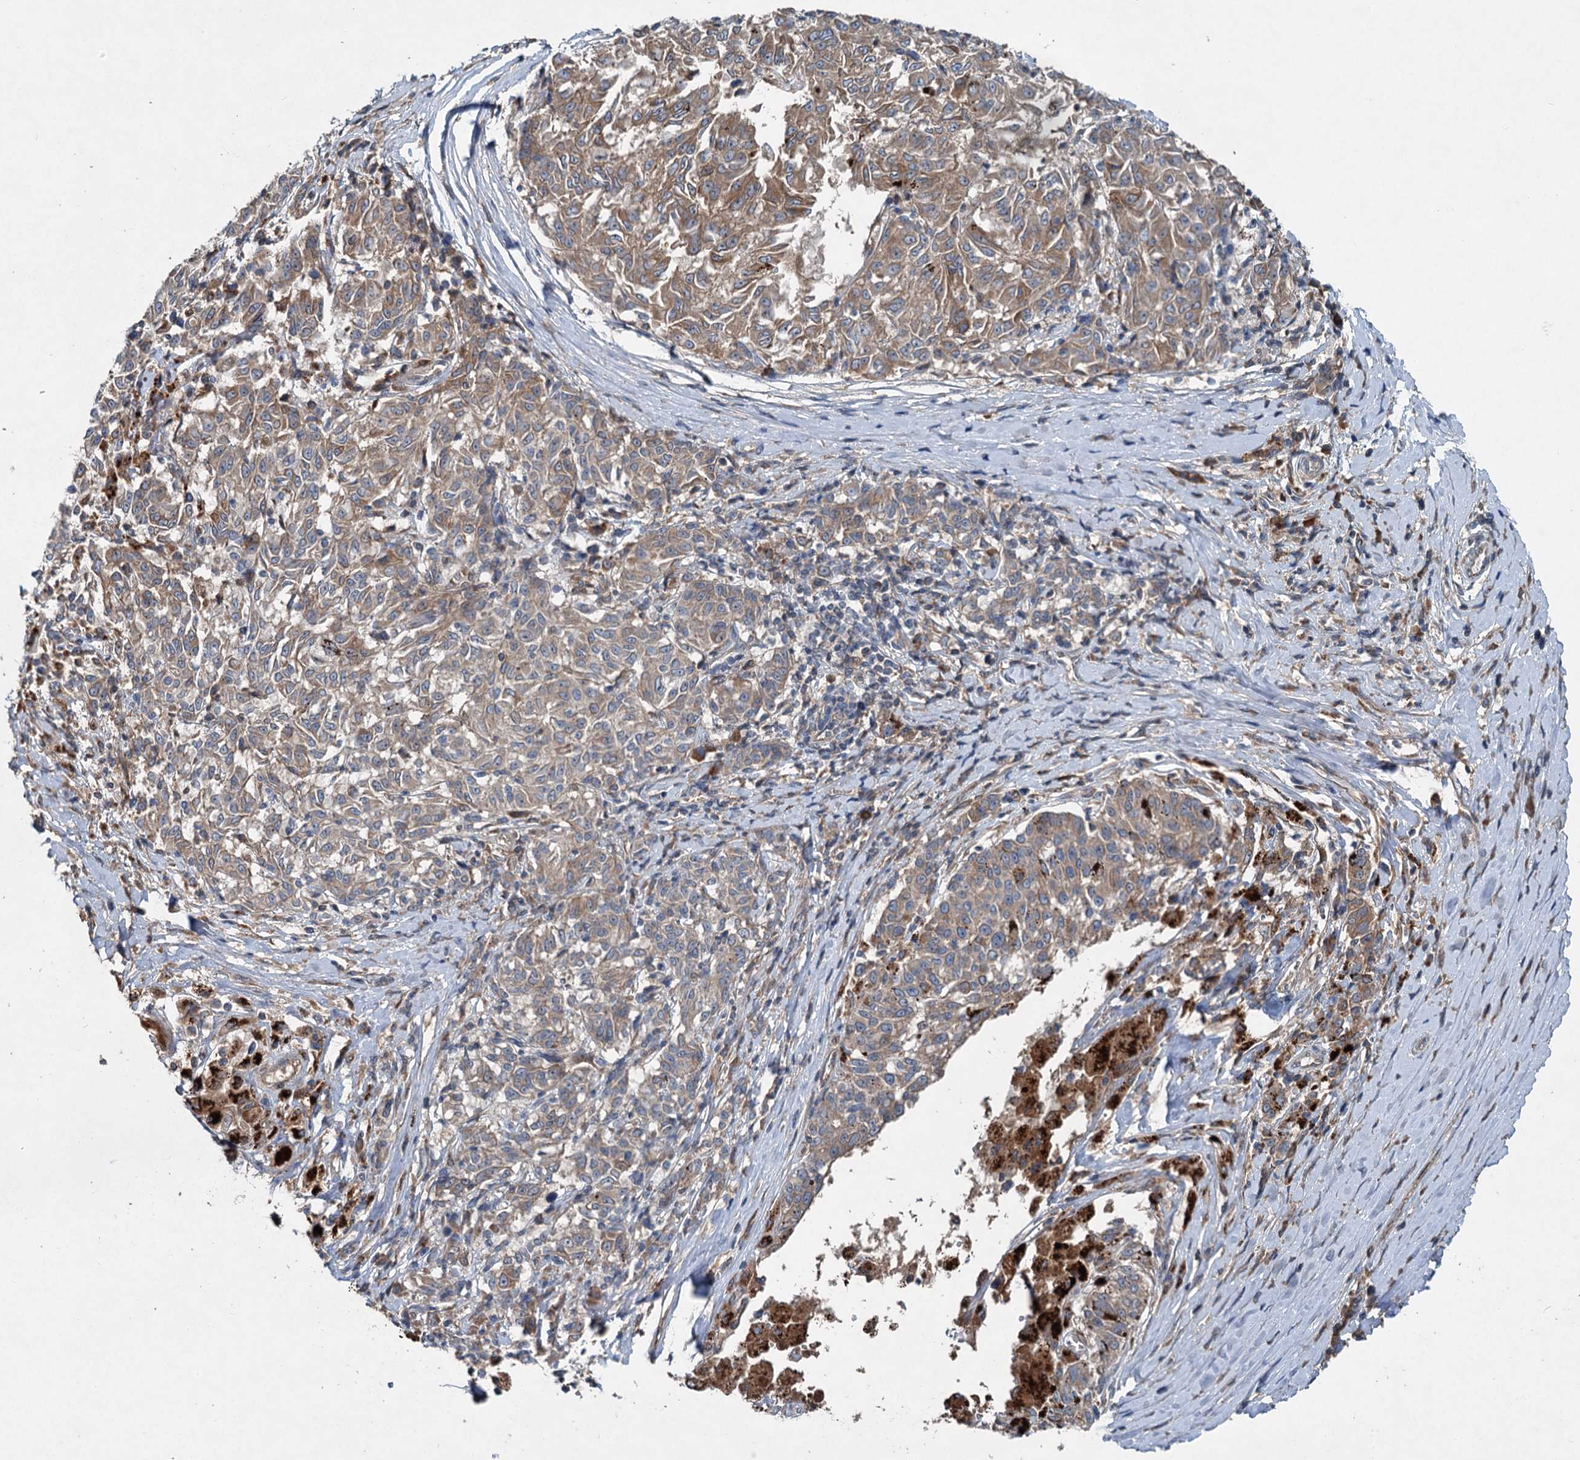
{"staining": {"intensity": "moderate", "quantity": "25%-75%", "location": "cytoplasmic/membranous"}, "tissue": "melanoma", "cell_type": "Tumor cells", "image_type": "cancer", "snomed": [{"axis": "morphology", "description": "Malignant melanoma, NOS"}, {"axis": "topography", "description": "Skin"}], "caption": "Brown immunohistochemical staining in human malignant melanoma demonstrates moderate cytoplasmic/membranous expression in about 25%-75% of tumor cells.", "gene": "TAPBPL", "patient": {"sex": "female", "age": 72}}